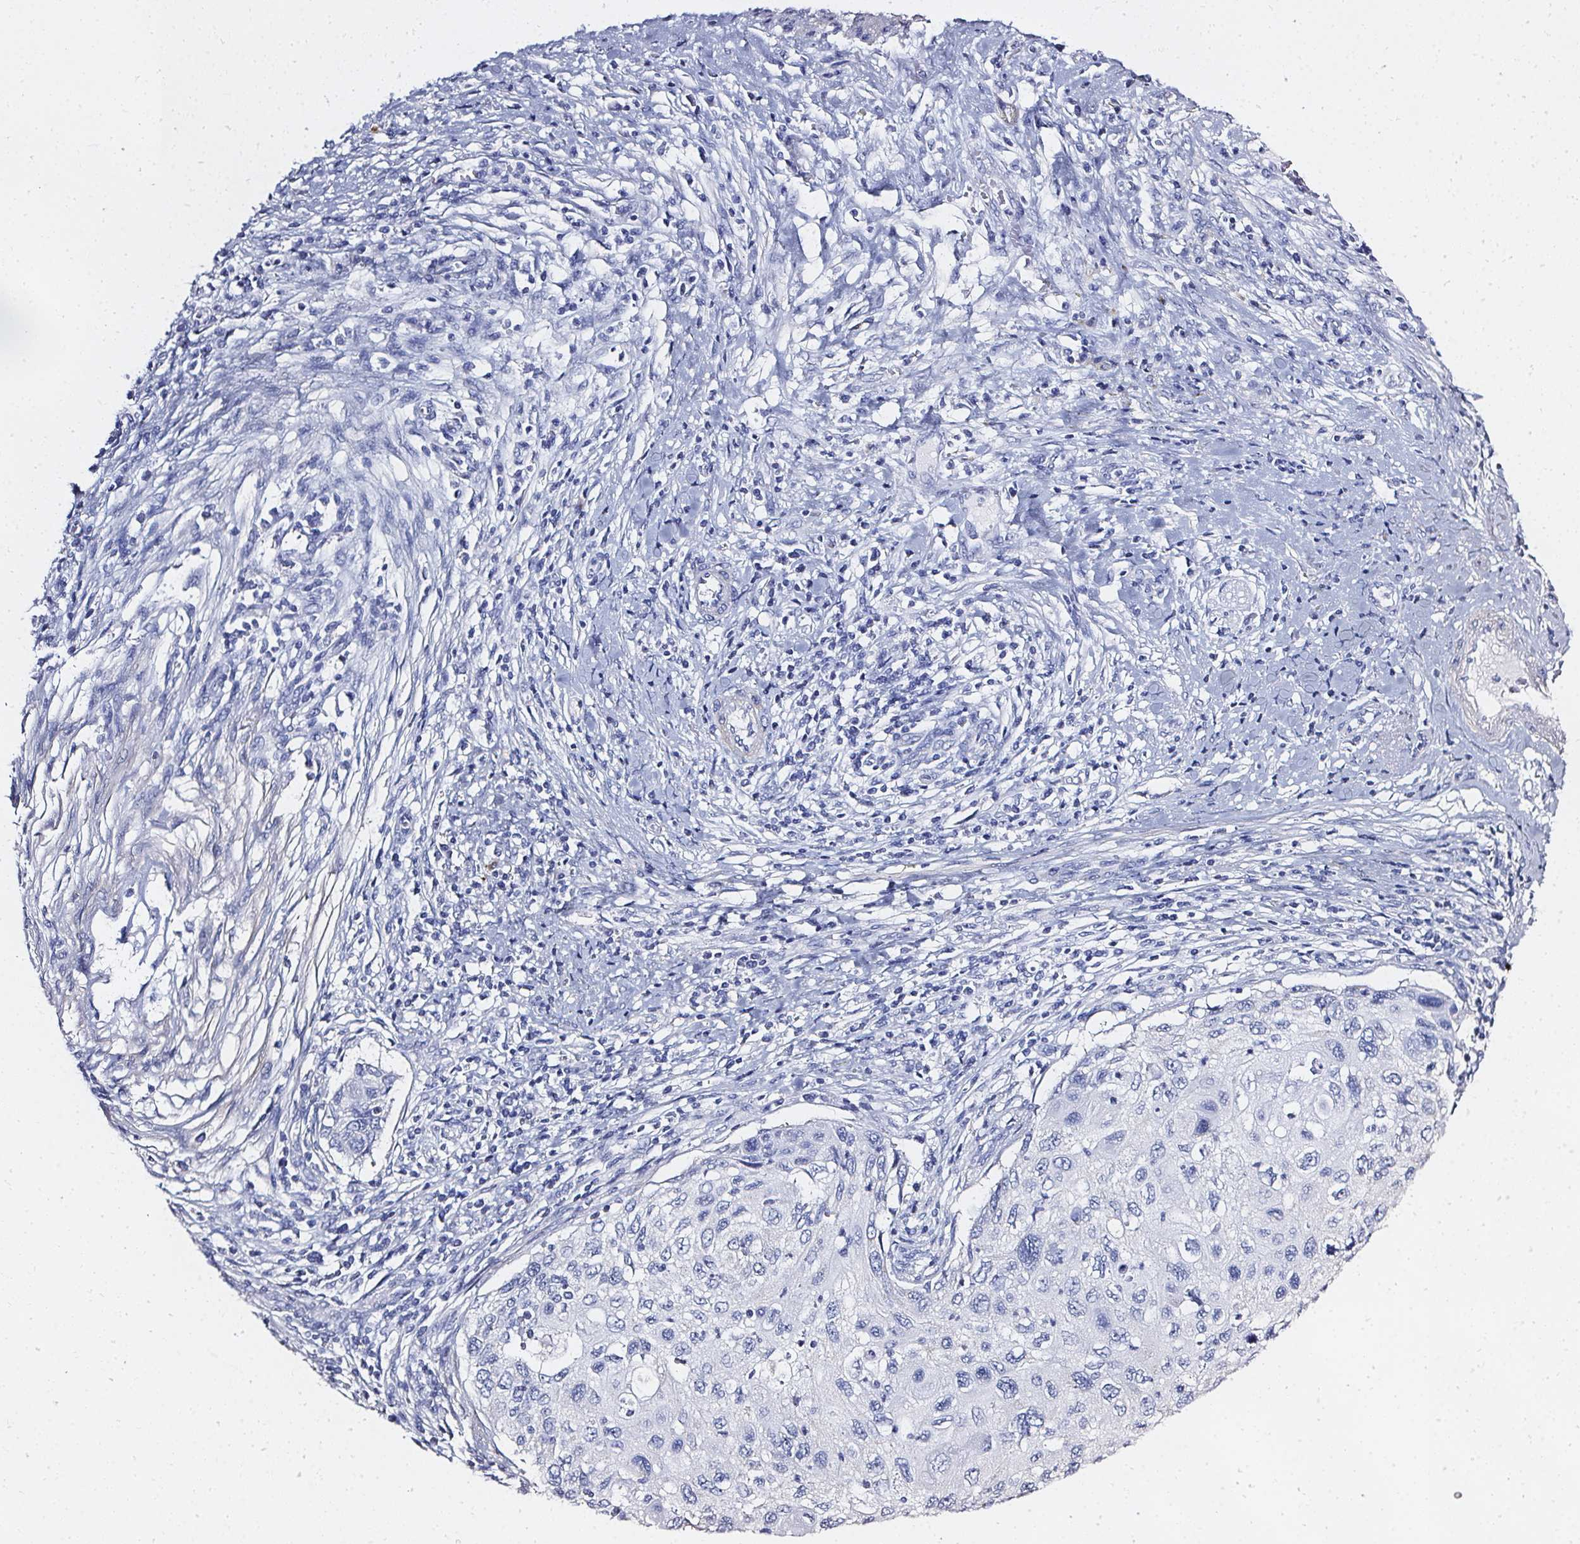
{"staining": {"intensity": "negative", "quantity": "none", "location": "none"}, "tissue": "cervical cancer", "cell_type": "Tumor cells", "image_type": "cancer", "snomed": [{"axis": "morphology", "description": "Squamous cell carcinoma, NOS"}, {"axis": "topography", "description": "Cervix"}], "caption": "A high-resolution histopathology image shows immunohistochemistry staining of cervical squamous cell carcinoma, which exhibits no significant expression in tumor cells.", "gene": "ELAVL2", "patient": {"sex": "female", "age": 70}}